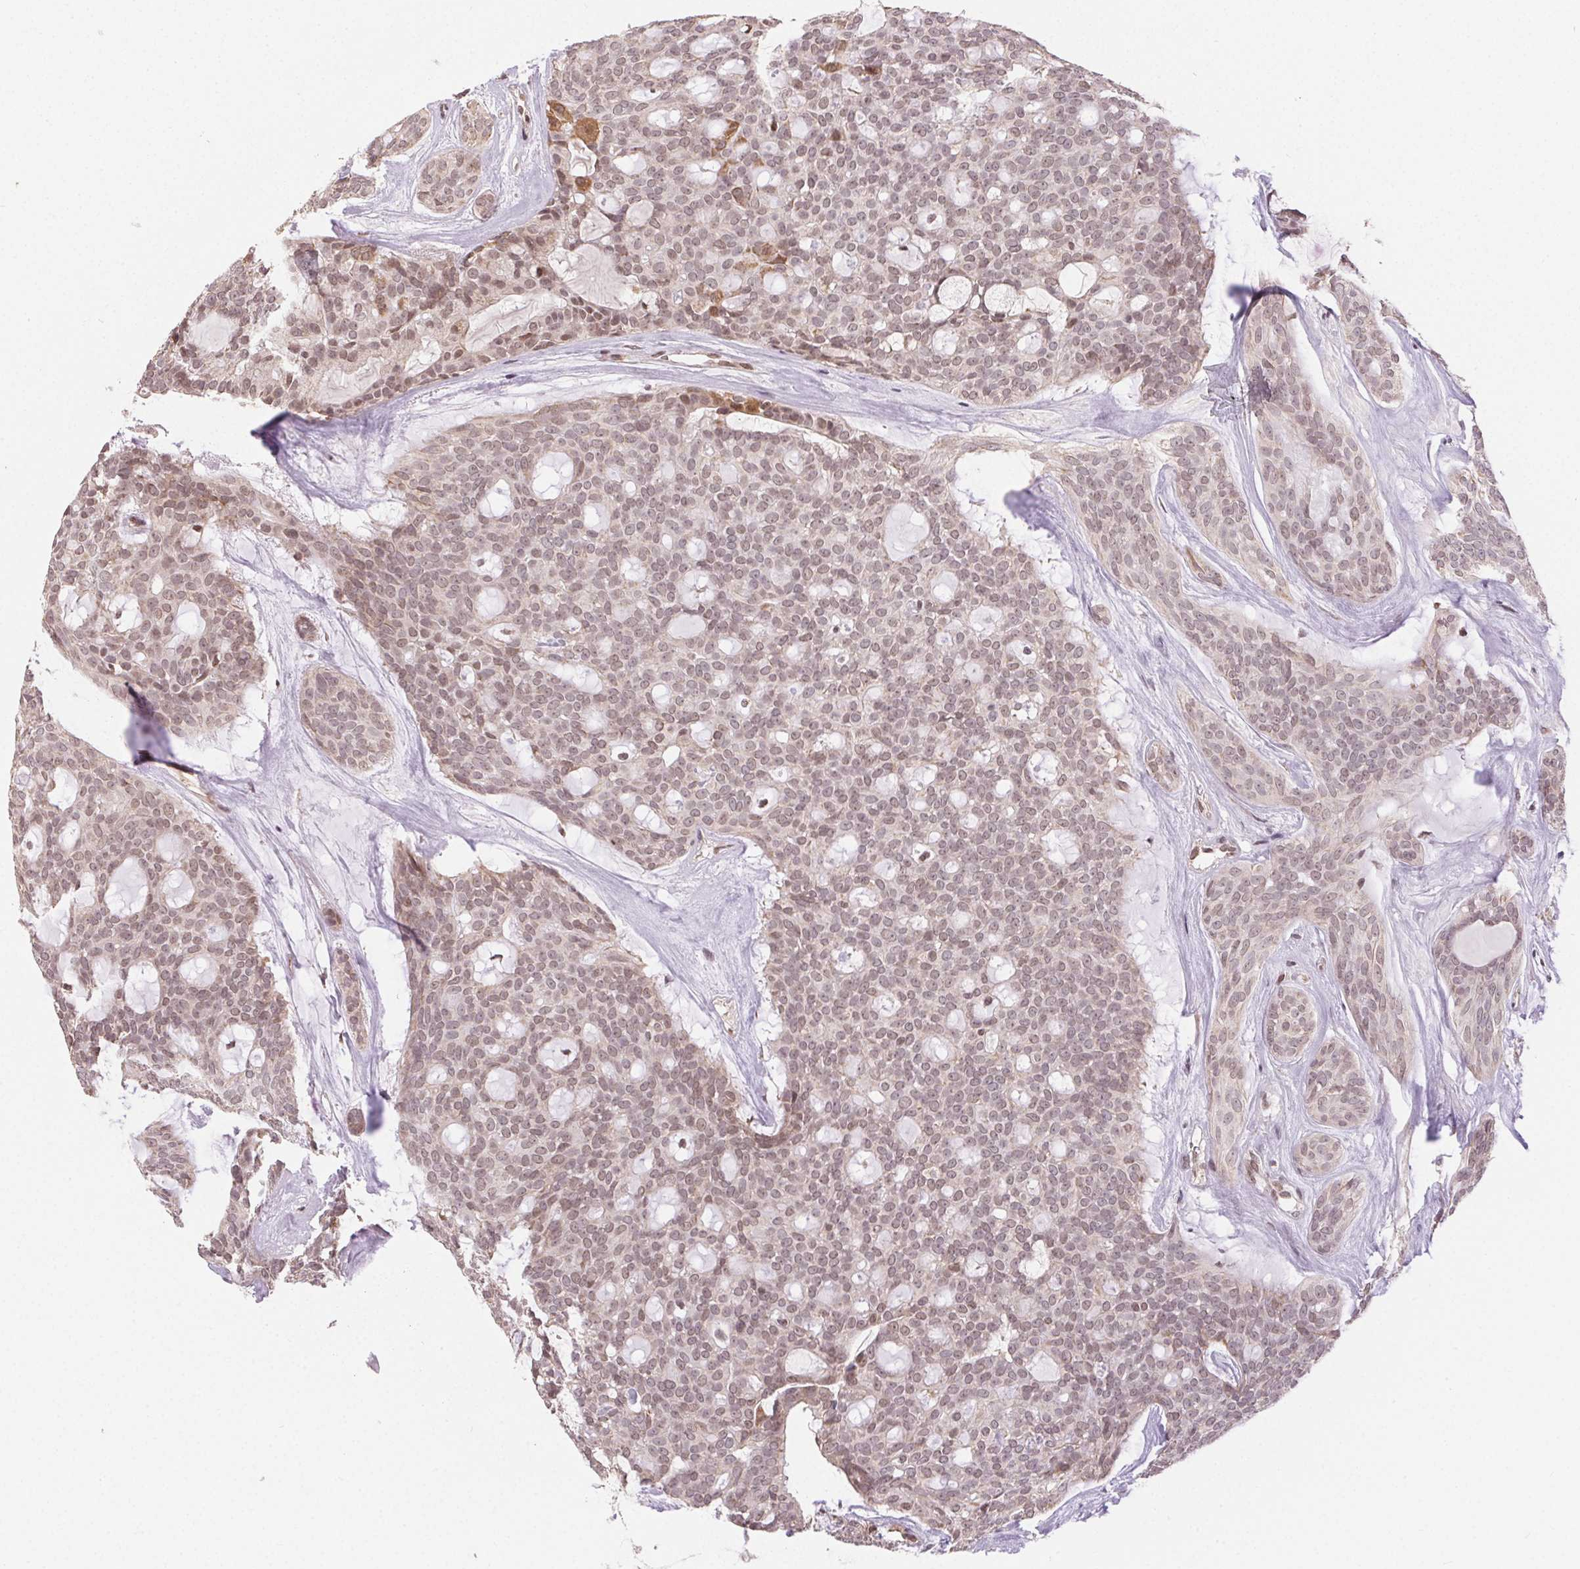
{"staining": {"intensity": "weak", "quantity": ">75%", "location": "nuclear"}, "tissue": "head and neck cancer", "cell_type": "Tumor cells", "image_type": "cancer", "snomed": [{"axis": "morphology", "description": "Adenocarcinoma, NOS"}, {"axis": "topography", "description": "Head-Neck"}], "caption": "Head and neck cancer stained for a protein displays weak nuclear positivity in tumor cells.", "gene": "PIWIL4", "patient": {"sex": "male", "age": 66}}